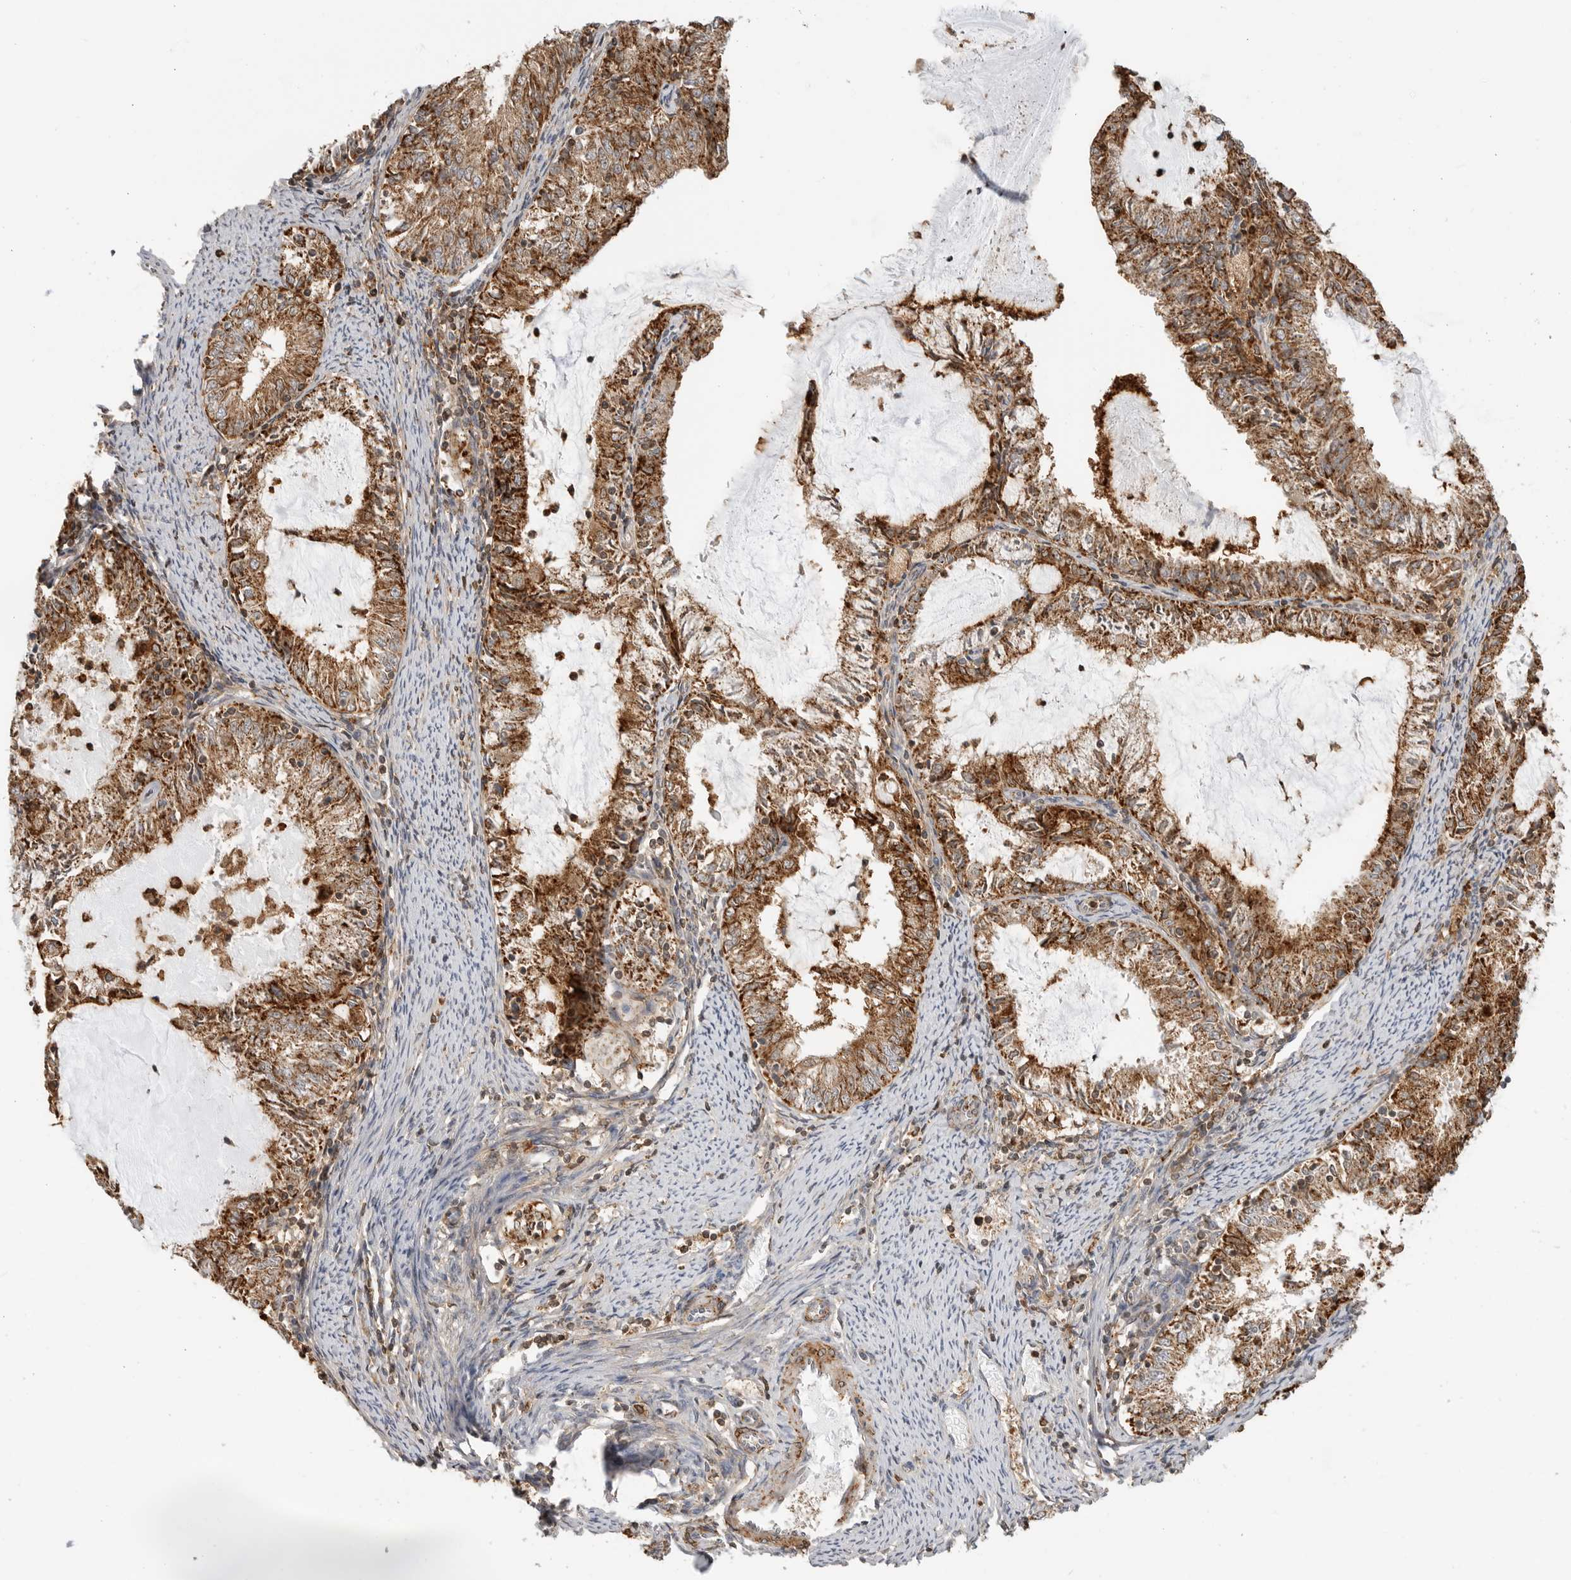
{"staining": {"intensity": "strong", "quantity": ">75%", "location": "cytoplasmic/membranous"}, "tissue": "endometrial cancer", "cell_type": "Tumor cells", "image_type": "cancer", "snomed": [{"axis": "morphology", "description": "Adenocarcinoma, NOS"}, {"axis": "topography", "description": "Endometrium"}], "caption": "Endometrial cancer (adenocarcinoma) stained with a protein marker exhibits strong staining in tumor cells.", "gene": "ANXA11", "patient": {"sex": "female", "age": 57}}